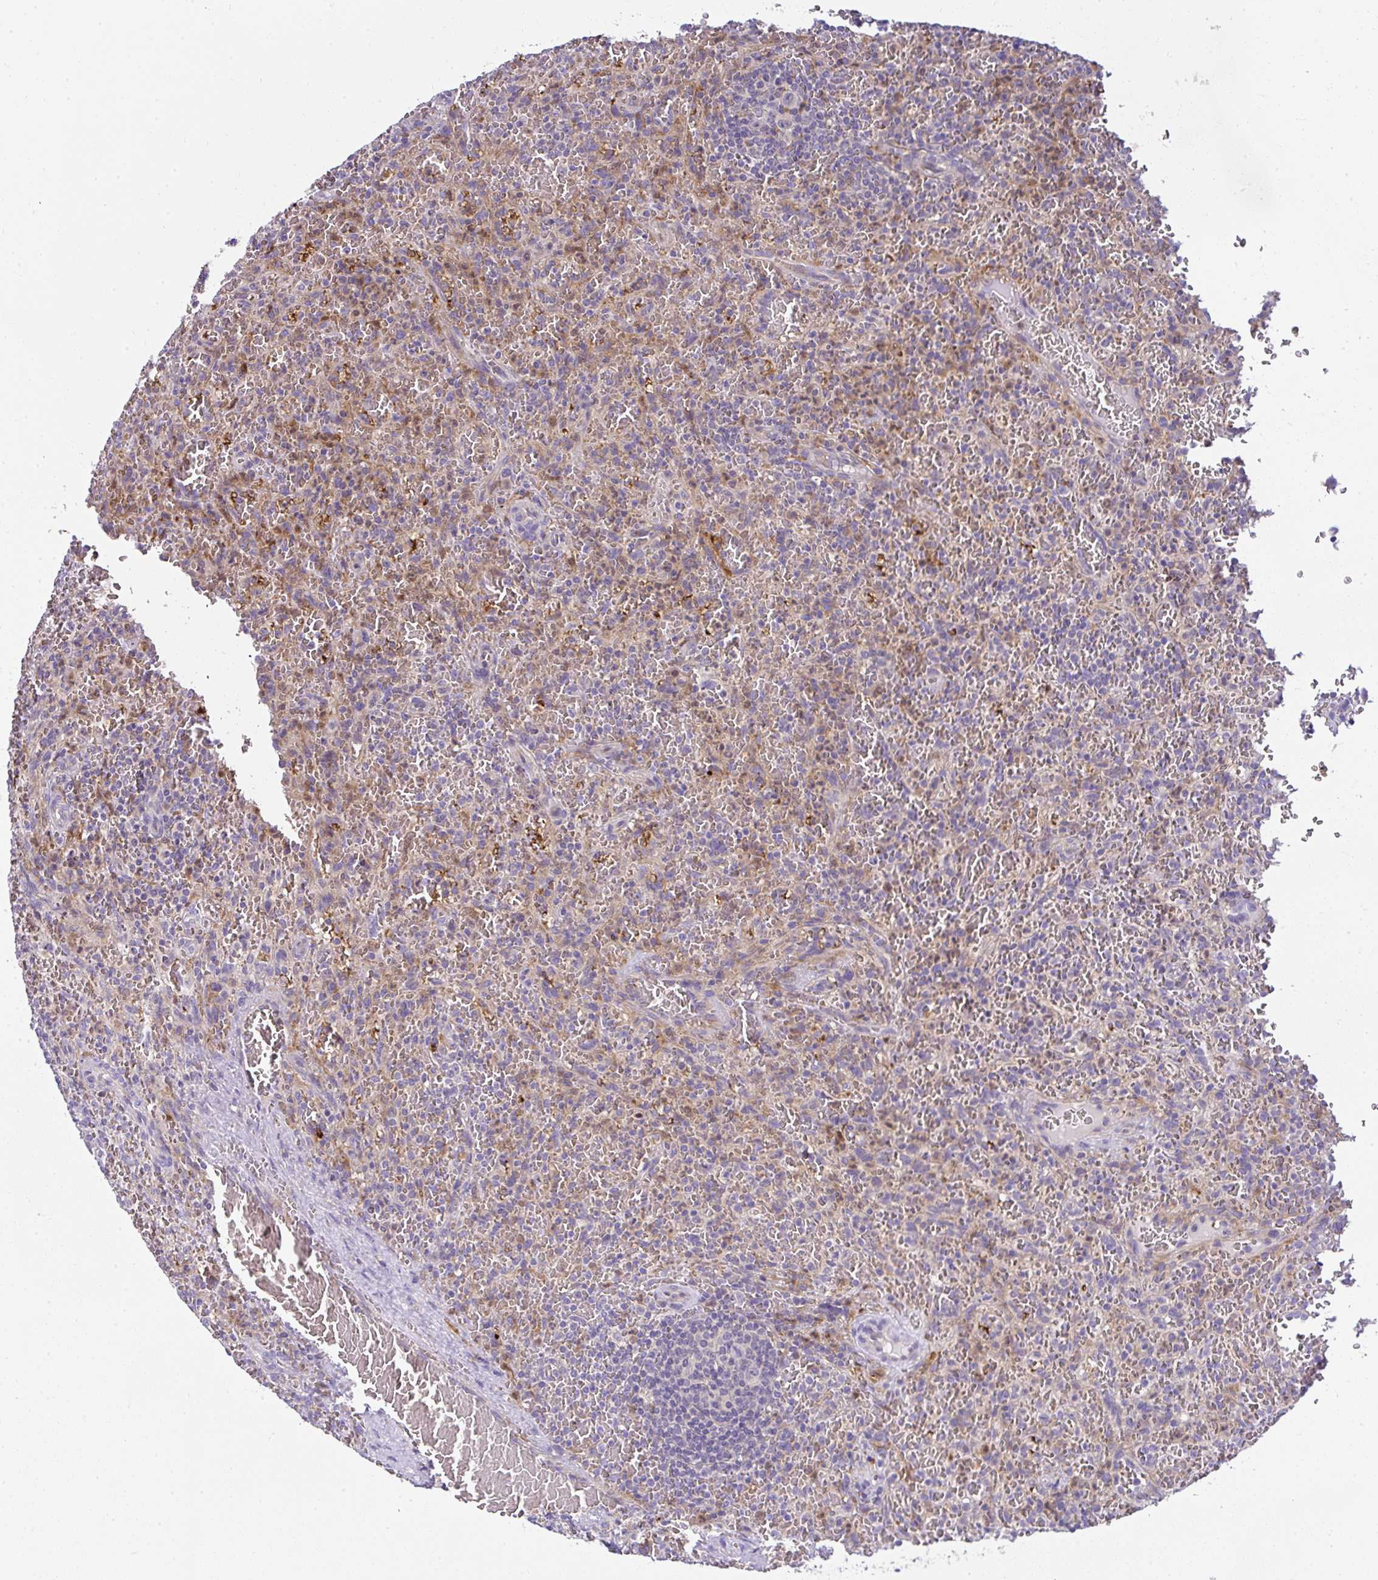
{"staining": {"intensity": "negative", "quantity": "none", "location": "none"}, "tissue": "lymphoma", "cell_type": "Tumor cells", "image_type": "cancer", "snomed": [{"axis": "morphology", "description": "Malignant lymphoma, non-Hodgkin's type, Low grade"}, {"axis": "topography", "description": "Spleen"}], "caption": "Protein analysis of low-grade malignant lymphoma, non-Hodgkin's type reveals no significant positivity in tumor cells. (Brightfield microscopy of DAB (3,3'-diaminobenzidine) IHC at high magnification).", "gene": "DEPDC5", "patient": {"sex": "female", "age": 64}}